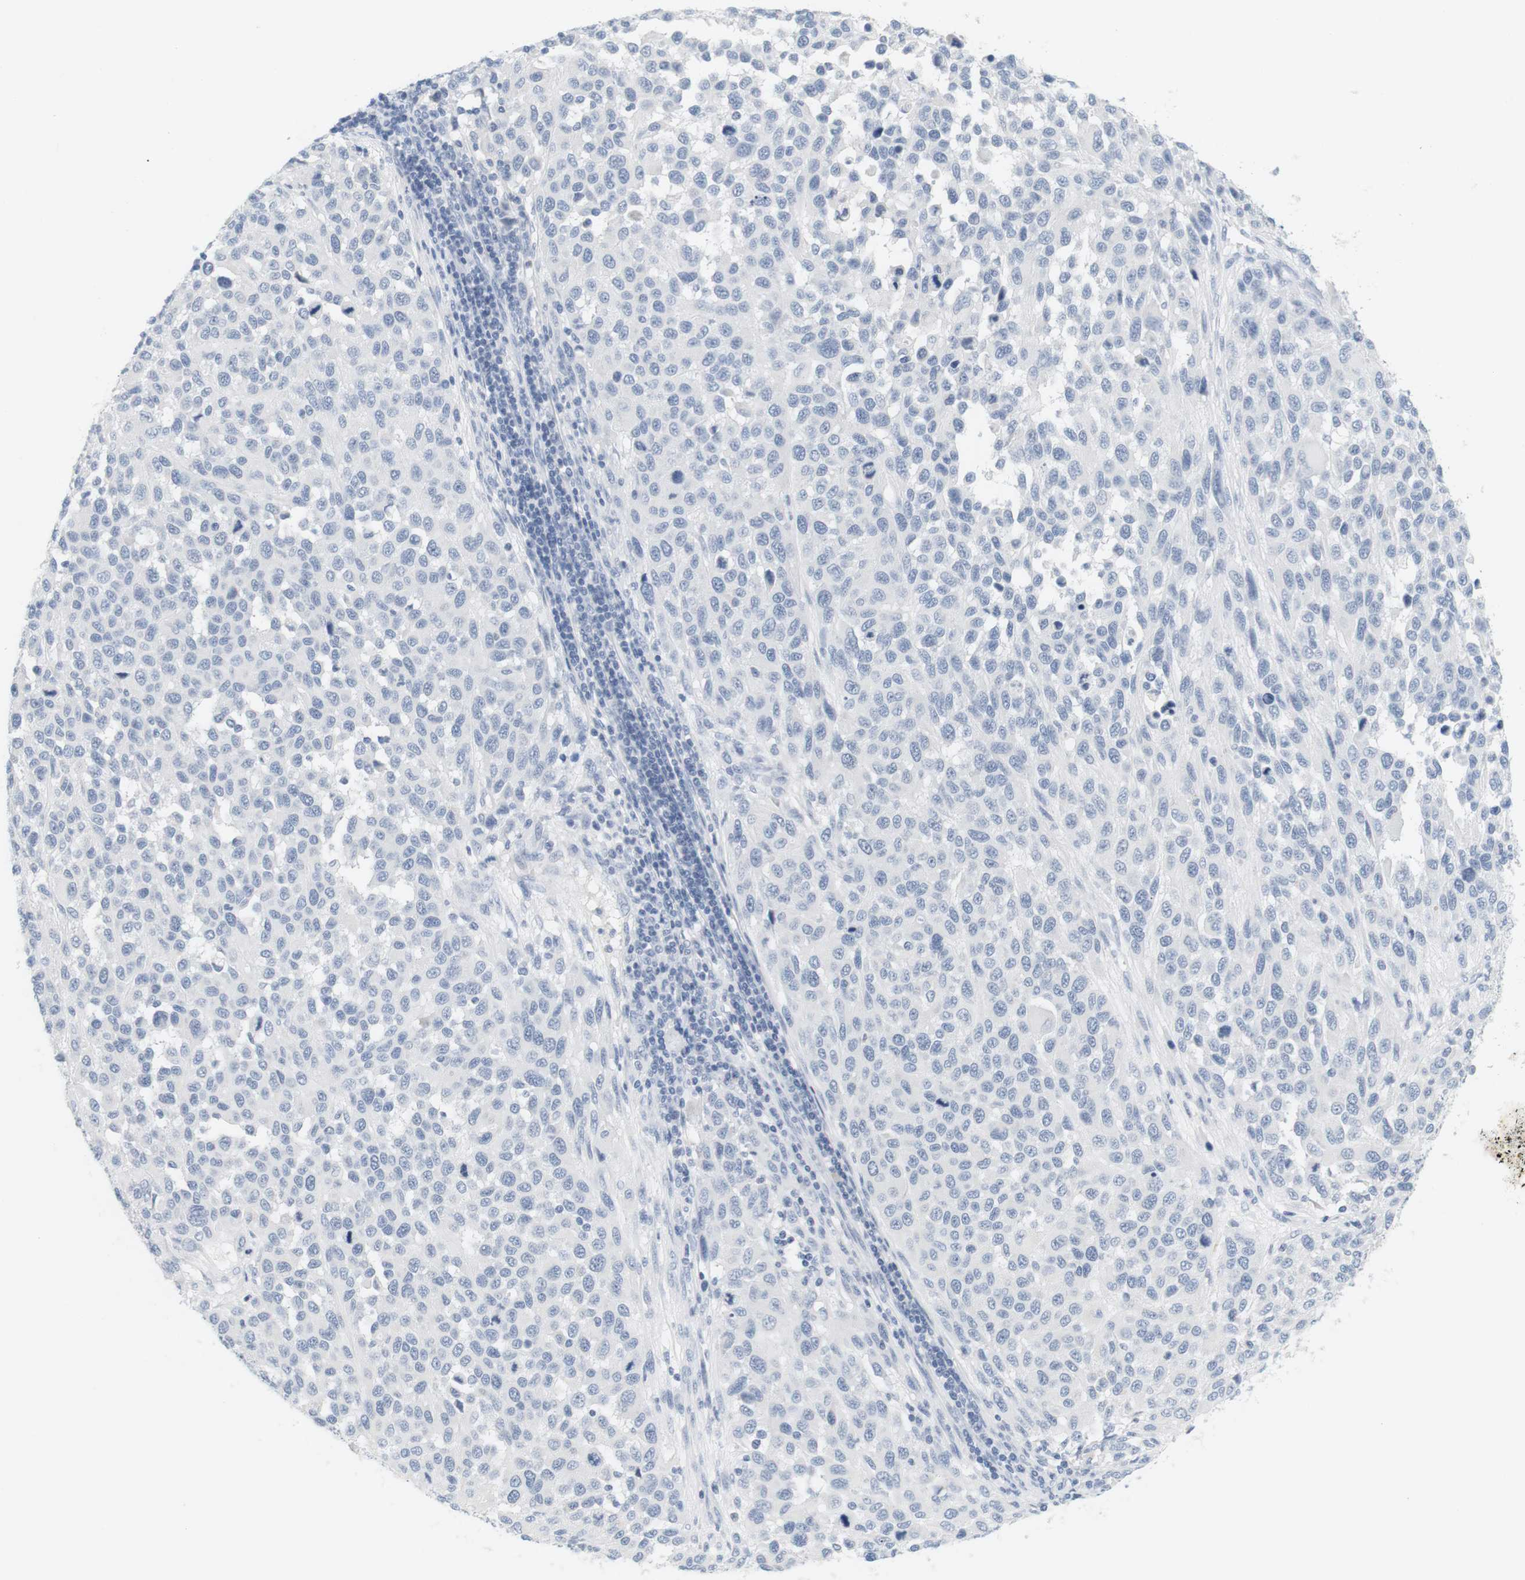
{"staining": {"intensity": "negative", "quantity": "none", "location": "none"}, "tissue": "melanoma", "cell_type": "Tumor cells", "image_type": "cancer", "snomed": [{"axis": "morphology", "description": "Malignant melanoma, Metastatic site"}, {"axis": "topography", "description": "Lymph node"}], "caption": "This is an IHC image of melanoma. There is no expression in tumor cells.", "gene": "OPRM1", "patient": {"sex": "male", "age": 61}}